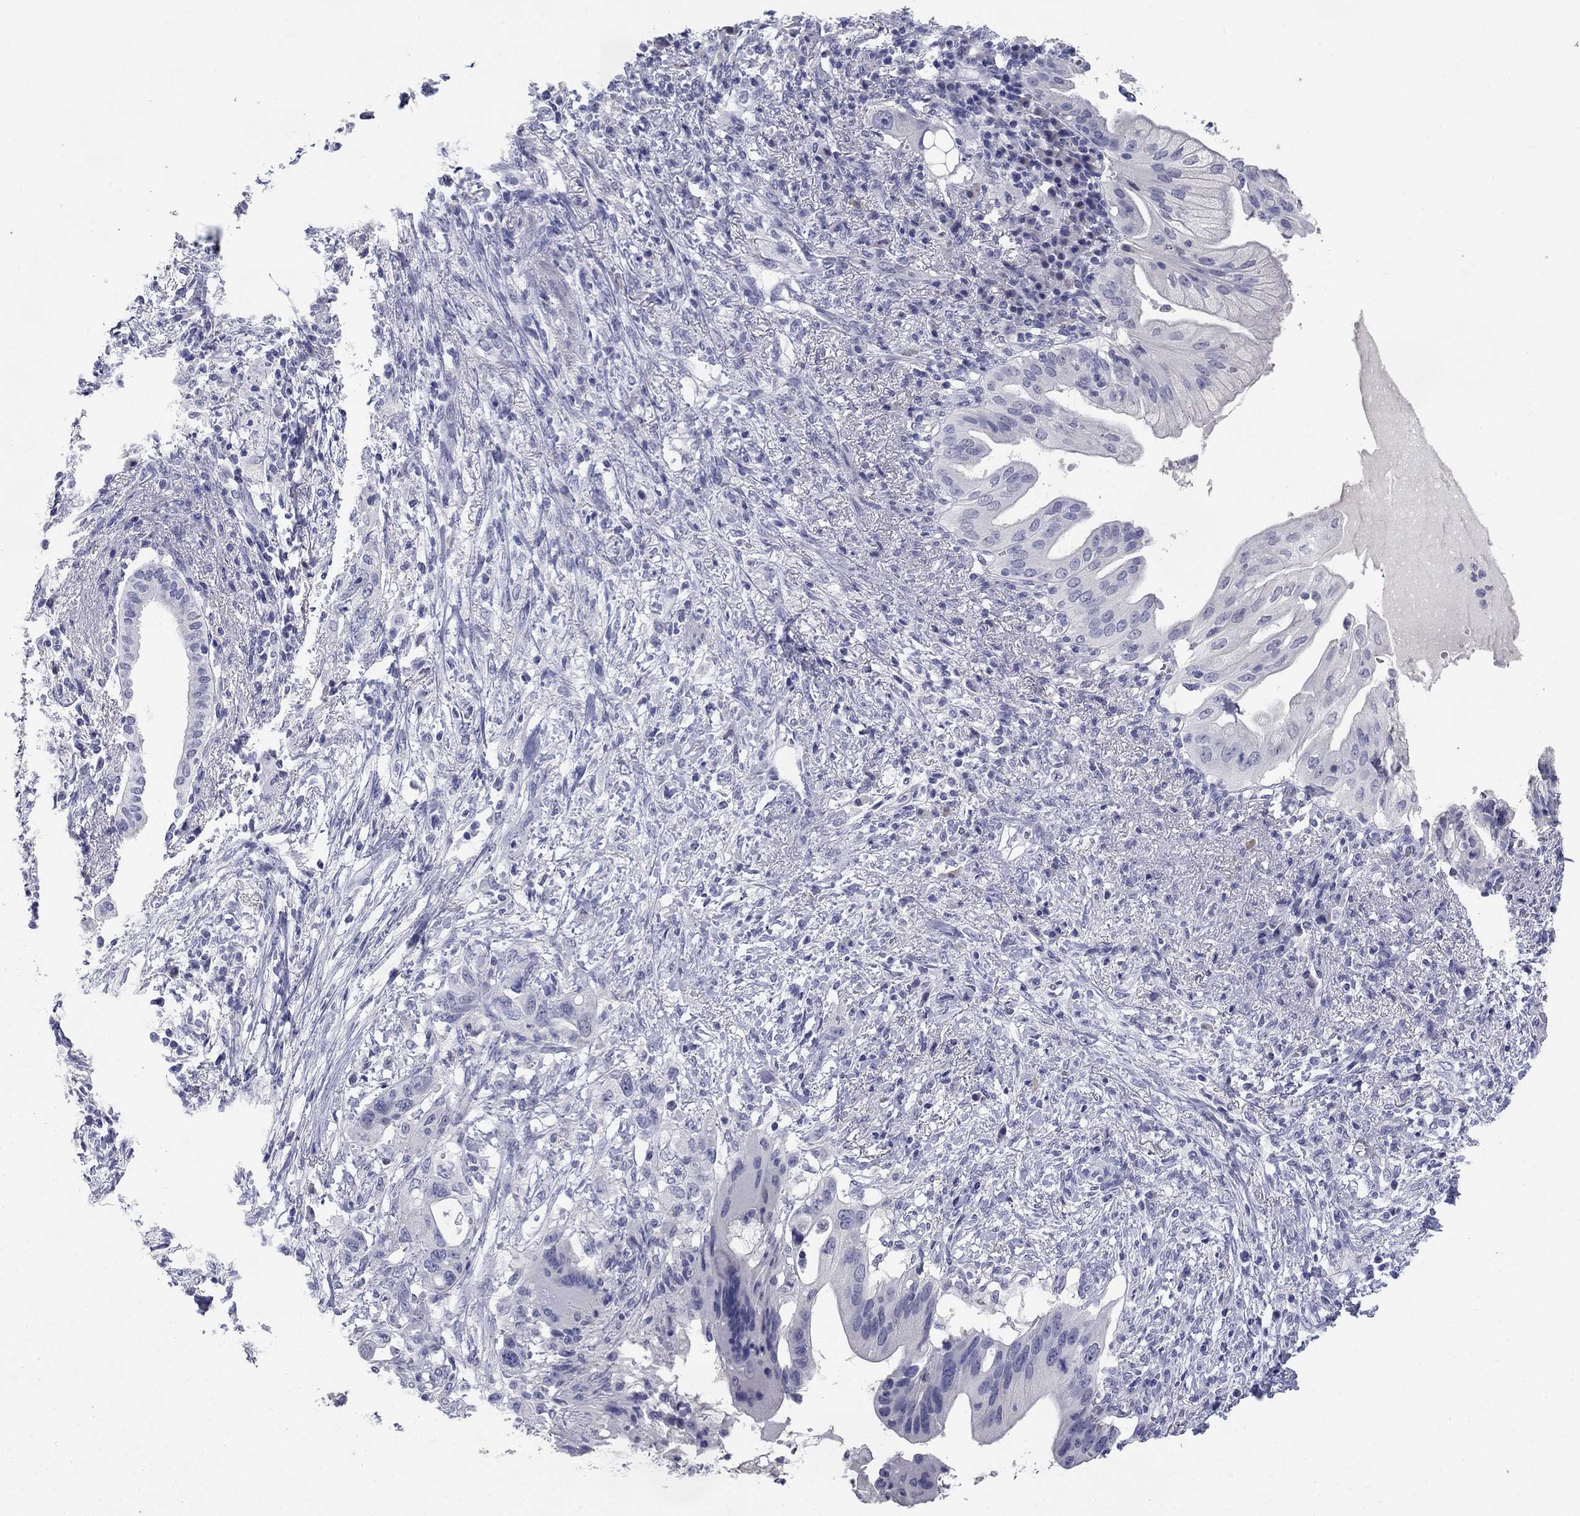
{"staining": {"intensity": "negative", "quantity": "none", "location": "none"}, "tissue": "pancreatic cancer", "cell_type": "Tumor cells", "image_type": "cancer", "snomed": [{"axis": "morphology", "description": "Adenocarcinoma, NOS"}, {"axis": "topography", "description": "Pancreas"}], "caption": "Immunohistochemical staining of pancreatic adenocarcinoma exhibits no significant positivity in tumor cells.", "gene": "ELAVL4", "patient": {"sex": "female", "age": 72}}